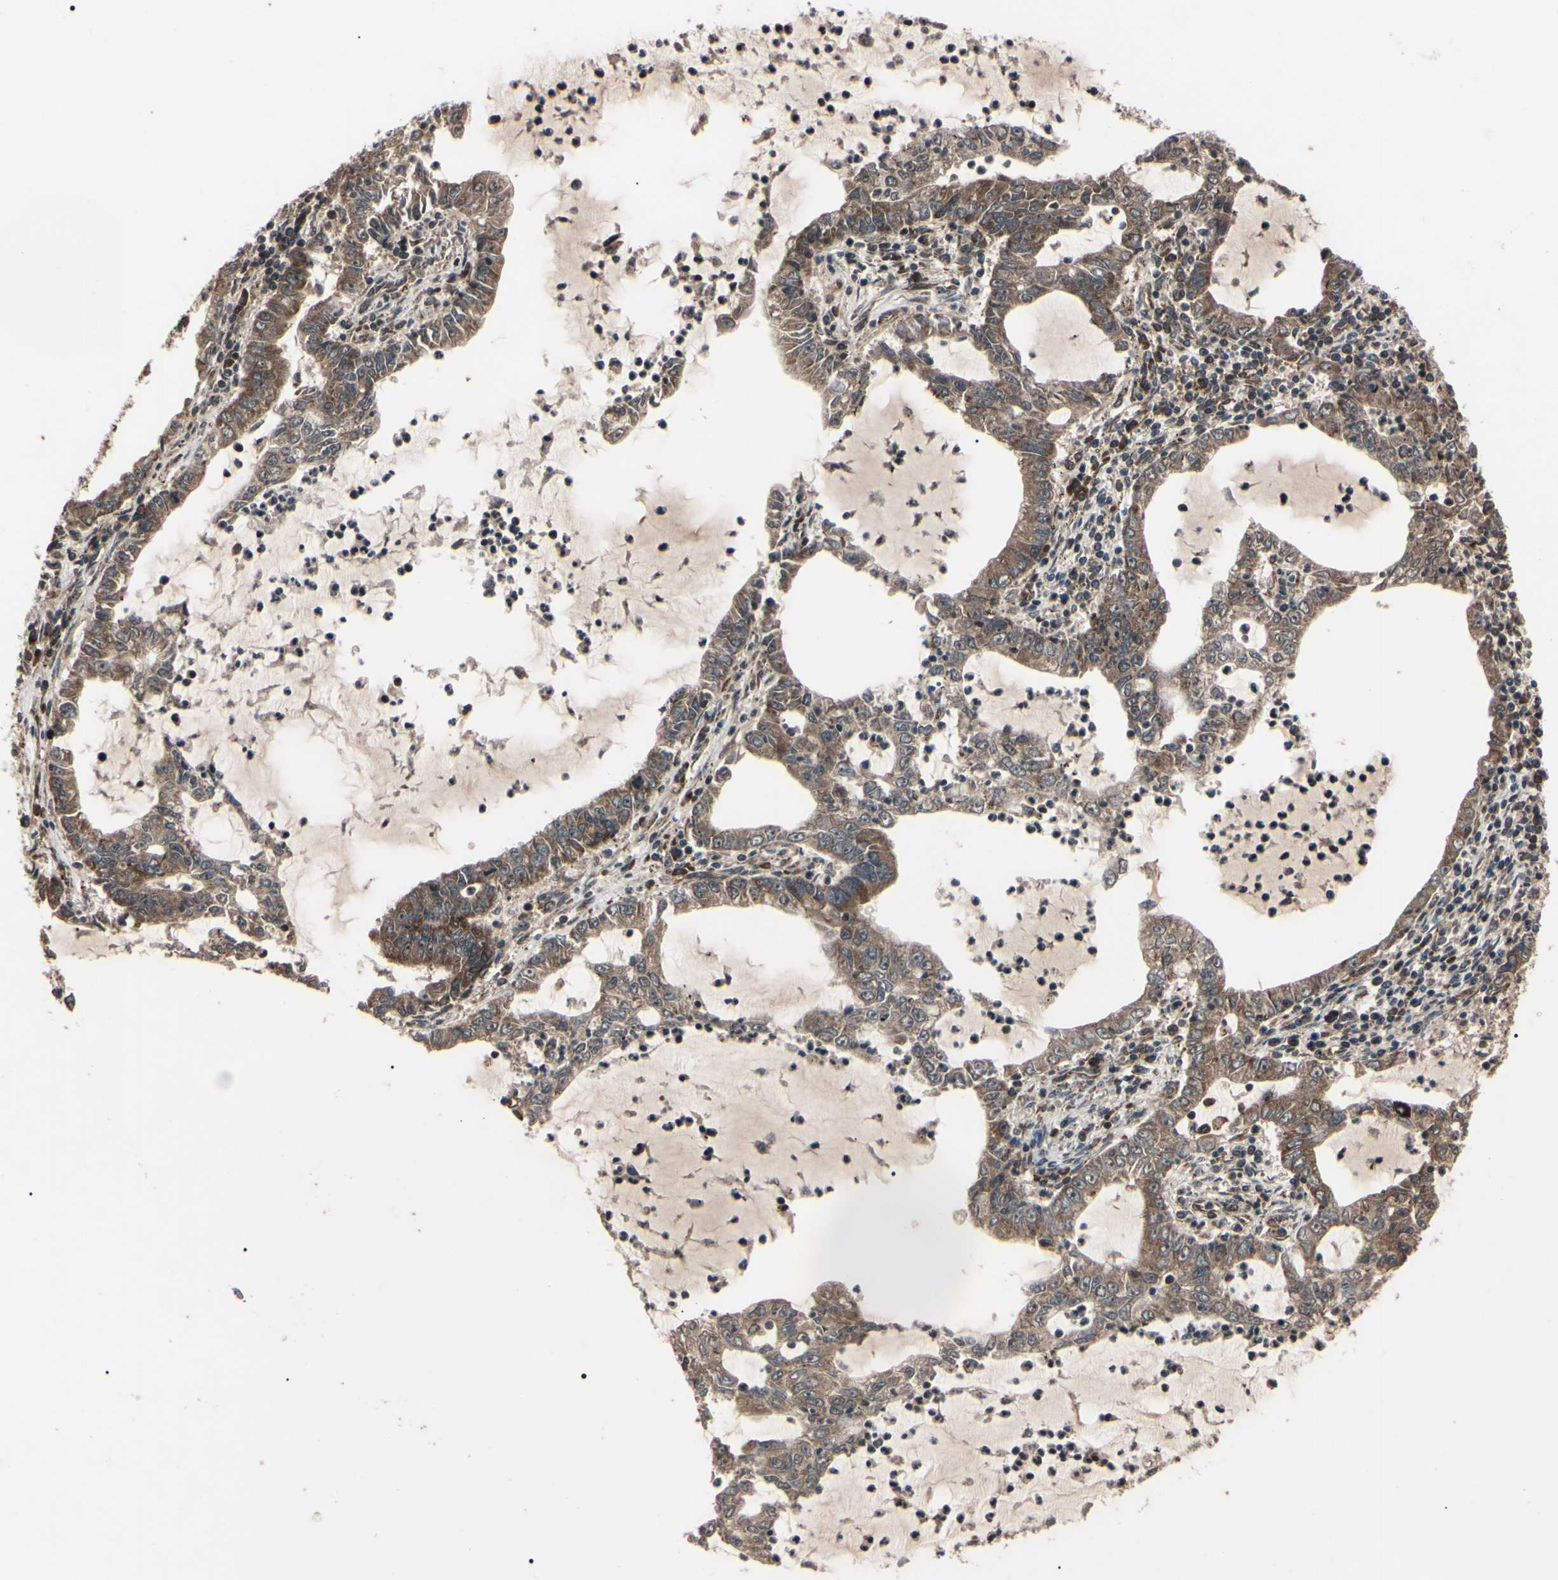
{"staining": {"intensity": "moderate", "quantity": ">75%", "location": "cytoplasmic/membranous"}, "tissue": "lung cancer", "cell_type": "Tumor cells", "image_type": "cancer", "snomed": [{"axis": "morphology", "description": "Adenocarcinoma, NOS"}, {"axis": "topography", "description": "Lung"}], "caption": "Lung cancer (adenocarcinoma) tissue displays moderate cytoplasmic/membranous positivity in about >75% of tumor cells, visualized by immunohistochemistry.", "gene": "GUCY1B1", "patient": {"sex": "female", "age": 51}}